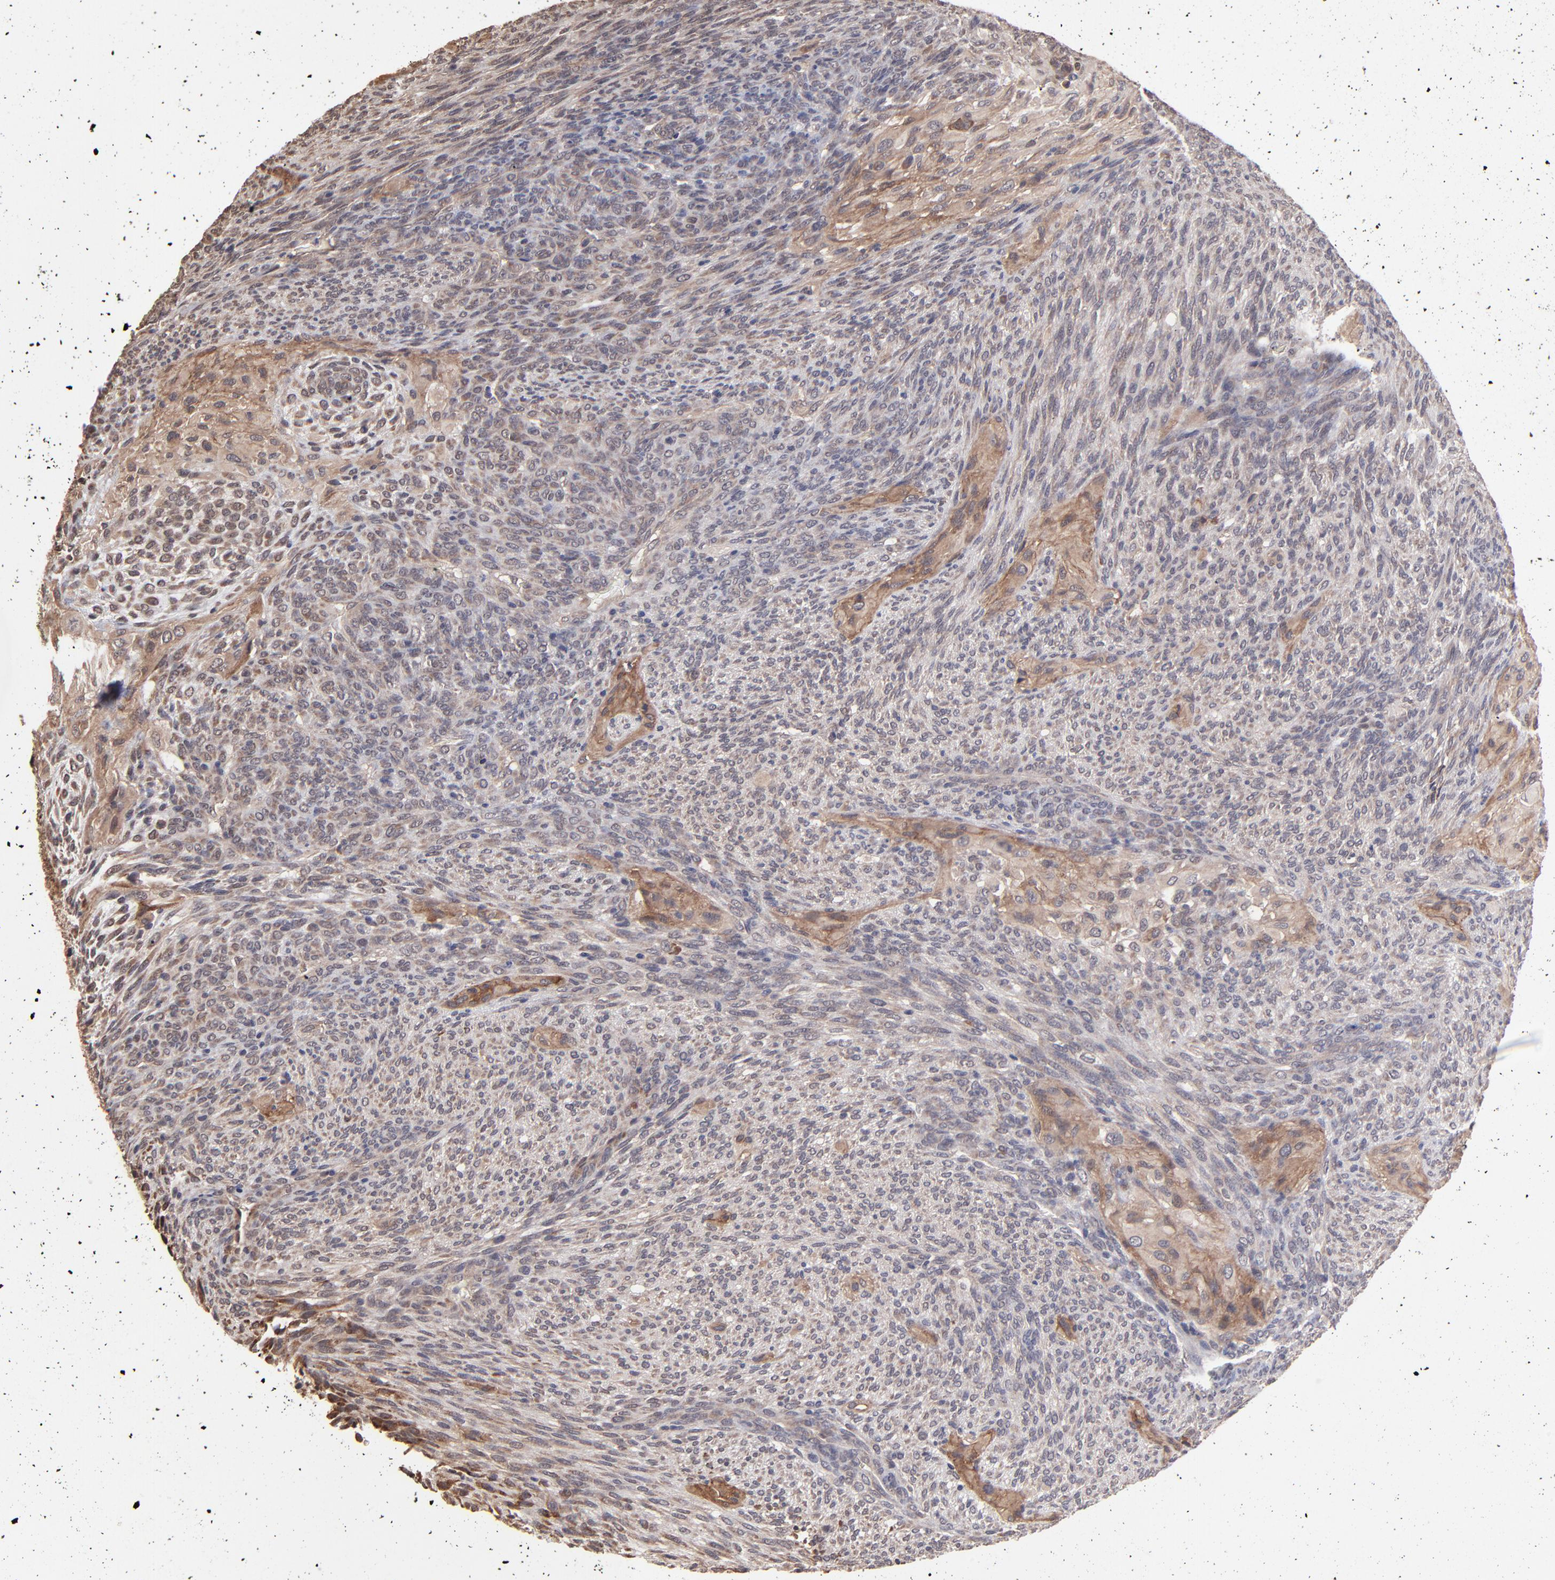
{"staining": {"intensity": "weak", "quantity": ">75%", "location": "cytoplasmic/membranous"}, "tissue": "glioma", "cell_type": "Tumor cells", "image_type": "cancer", "snomed": [{"axis": "morphology", "description": "Glioma, malignant, High grade"}, {"axis": "topography", "description": "Cerebral cortex"}], "caption": "Immunohistochemical staining of glioma demonstrates weak cytoplasmic/membranous protein expression in approximately >75% of tumor cells.", "gene": "CHL1", "patient": {"sex": "female", "age": 55}}